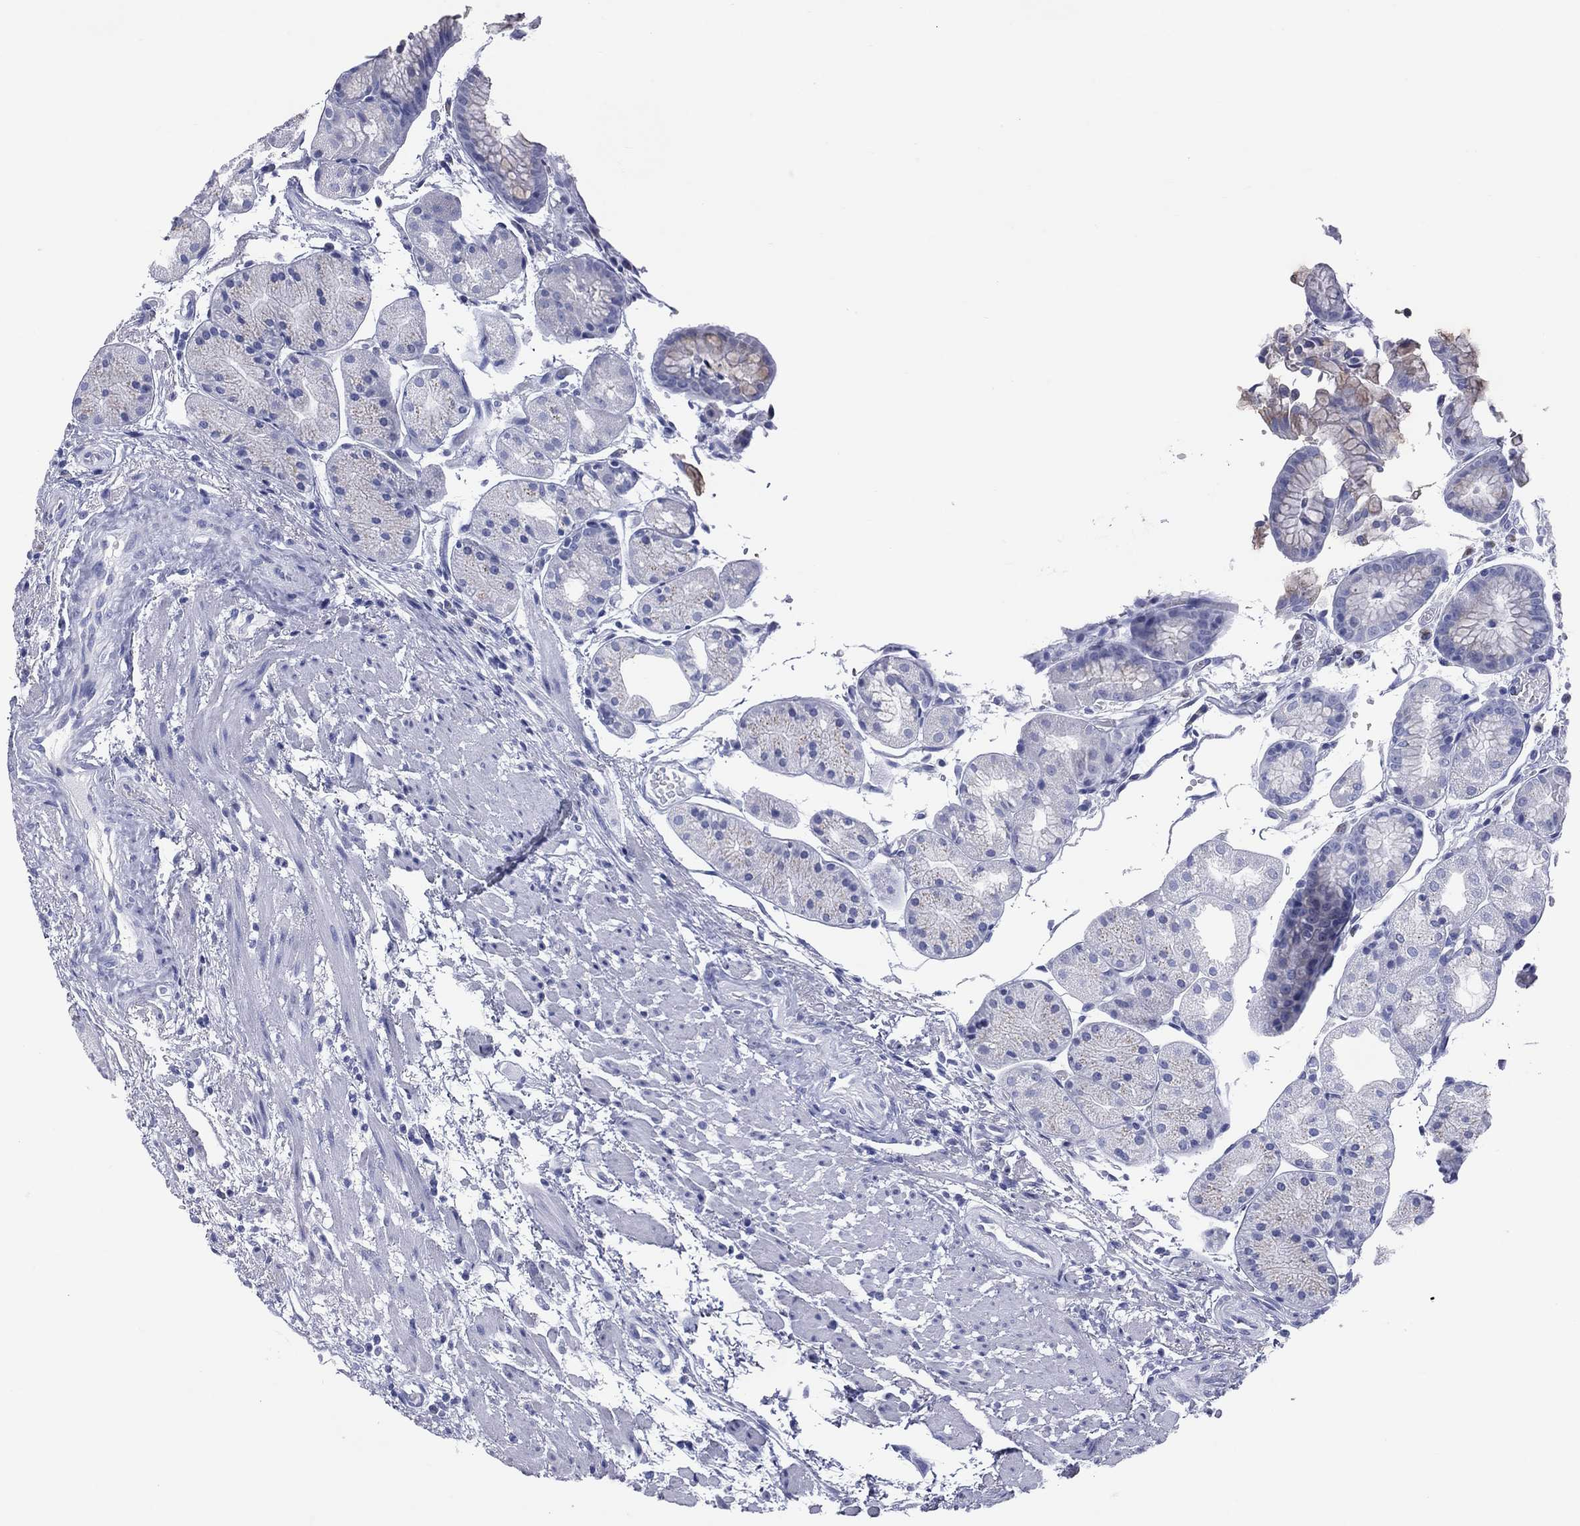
{"staining": {"intensity": "negative", "quantity": "none", "location": "none"}, "tissue": "stomach", "cell_type": "Glandular cells", "image_type": "normal", "snomed": [{"axis": "morphology", "description": "Normal tissue, NOS"}, {"axis": "topography", "description": "Stomach, upper"}], "caption": "This is a micrograph of IHC staining of unremarkable stomach, which shows no expression in glandular cells. (IHC, brightfield microscopy, high magnification).", "gene": "MLN", "patient": {"sex": "male", "age": 72}}